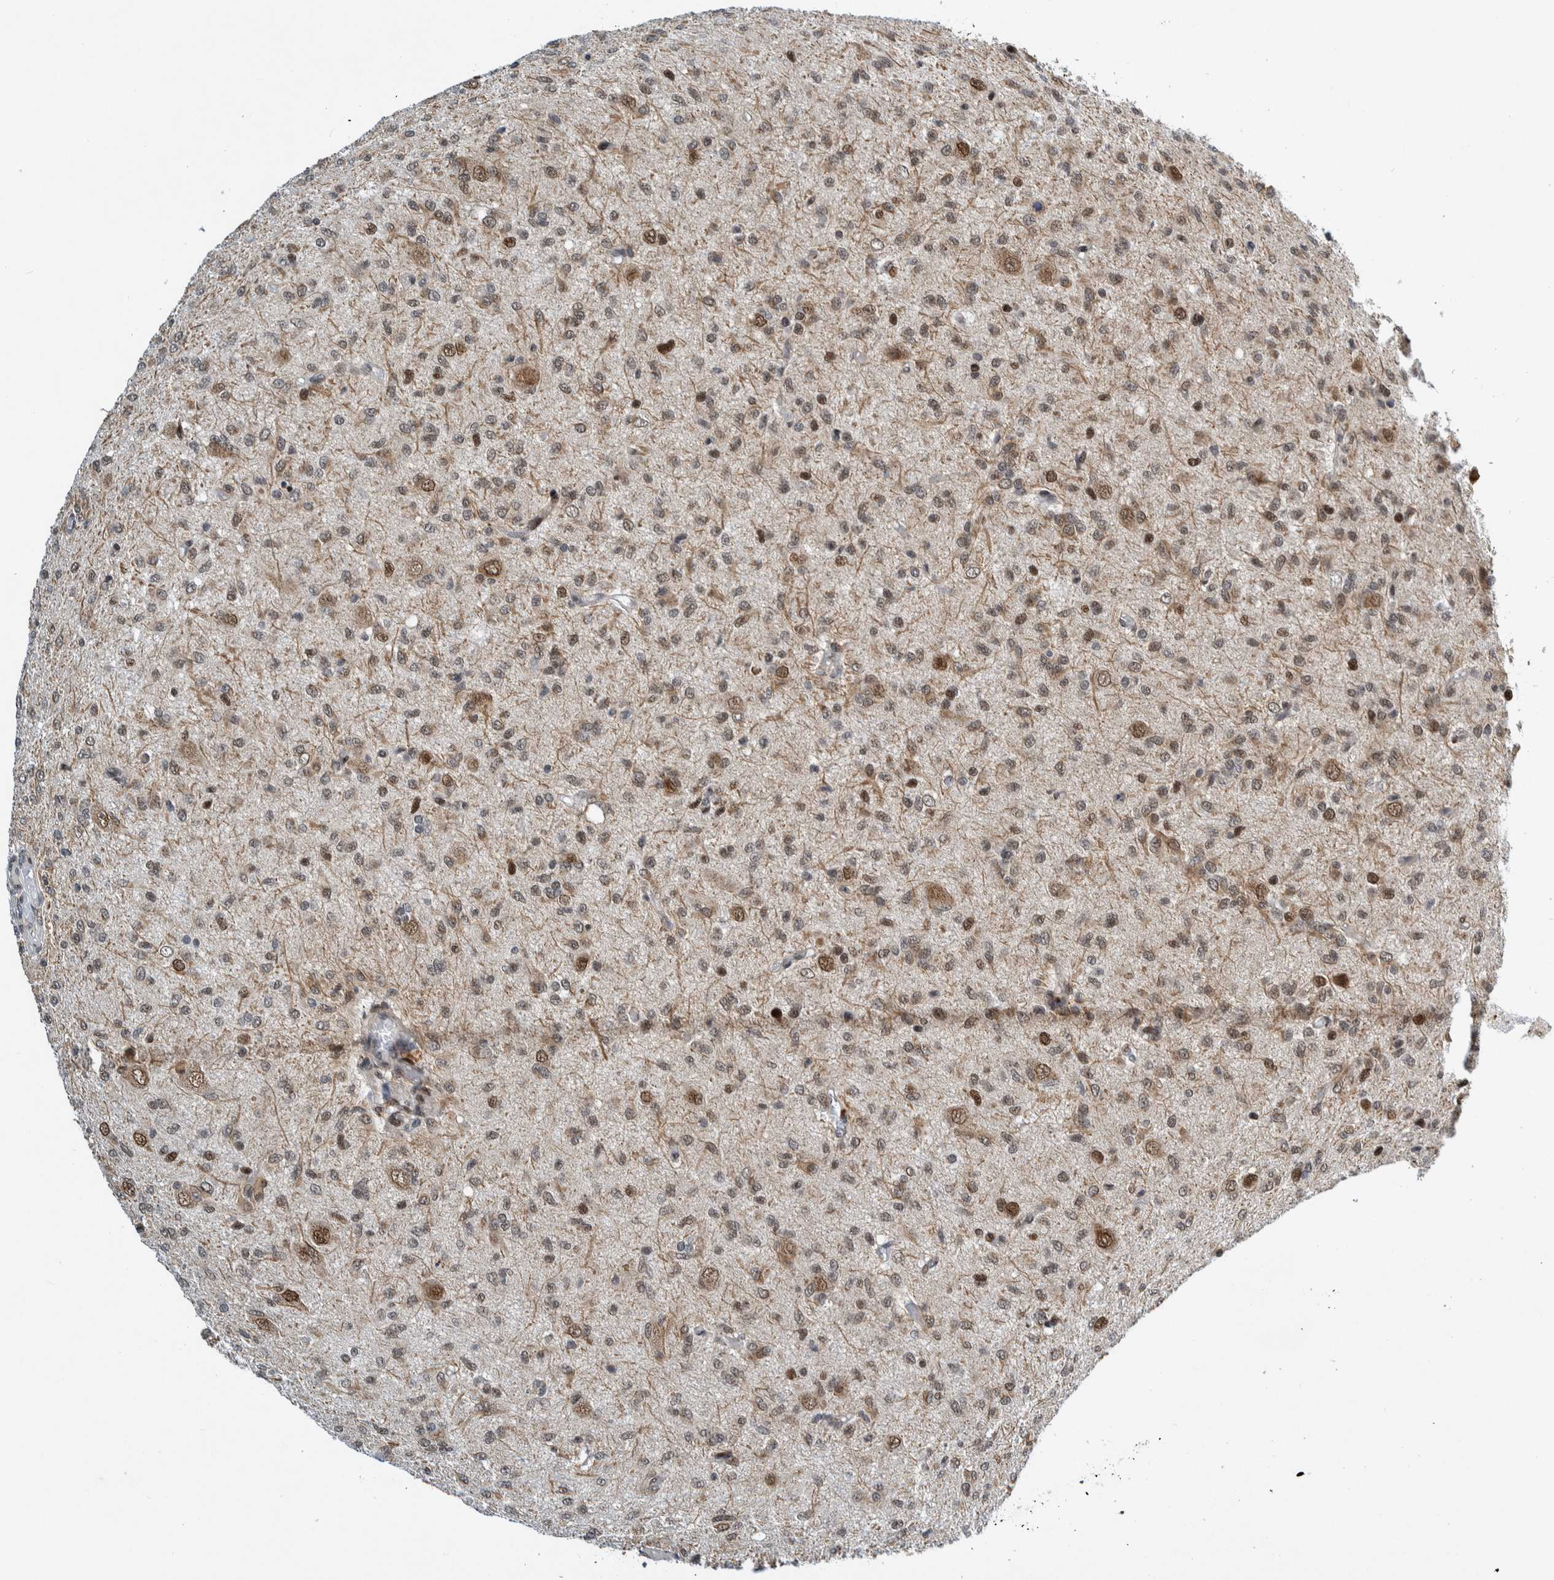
{"staining": {"intensity": "moderate", "quantity": "25%-75%", "location": "nuclear"}, "tissue": "glioma", "cell_type": "Tumor cells", "image_type": "cancer", "snomed": [{"axis": "morphology", "description": "Glioma, malignant, High grade"}, {"axis": "topography", "description": "Brain"}], "caption": "A histopathology image of malignant high-grade glioma stained for a protein reveals moderate nuclear brown staining in tumor cells.", "gene": "CCDC57", "patient": {"sex": "female", "age": 59}}